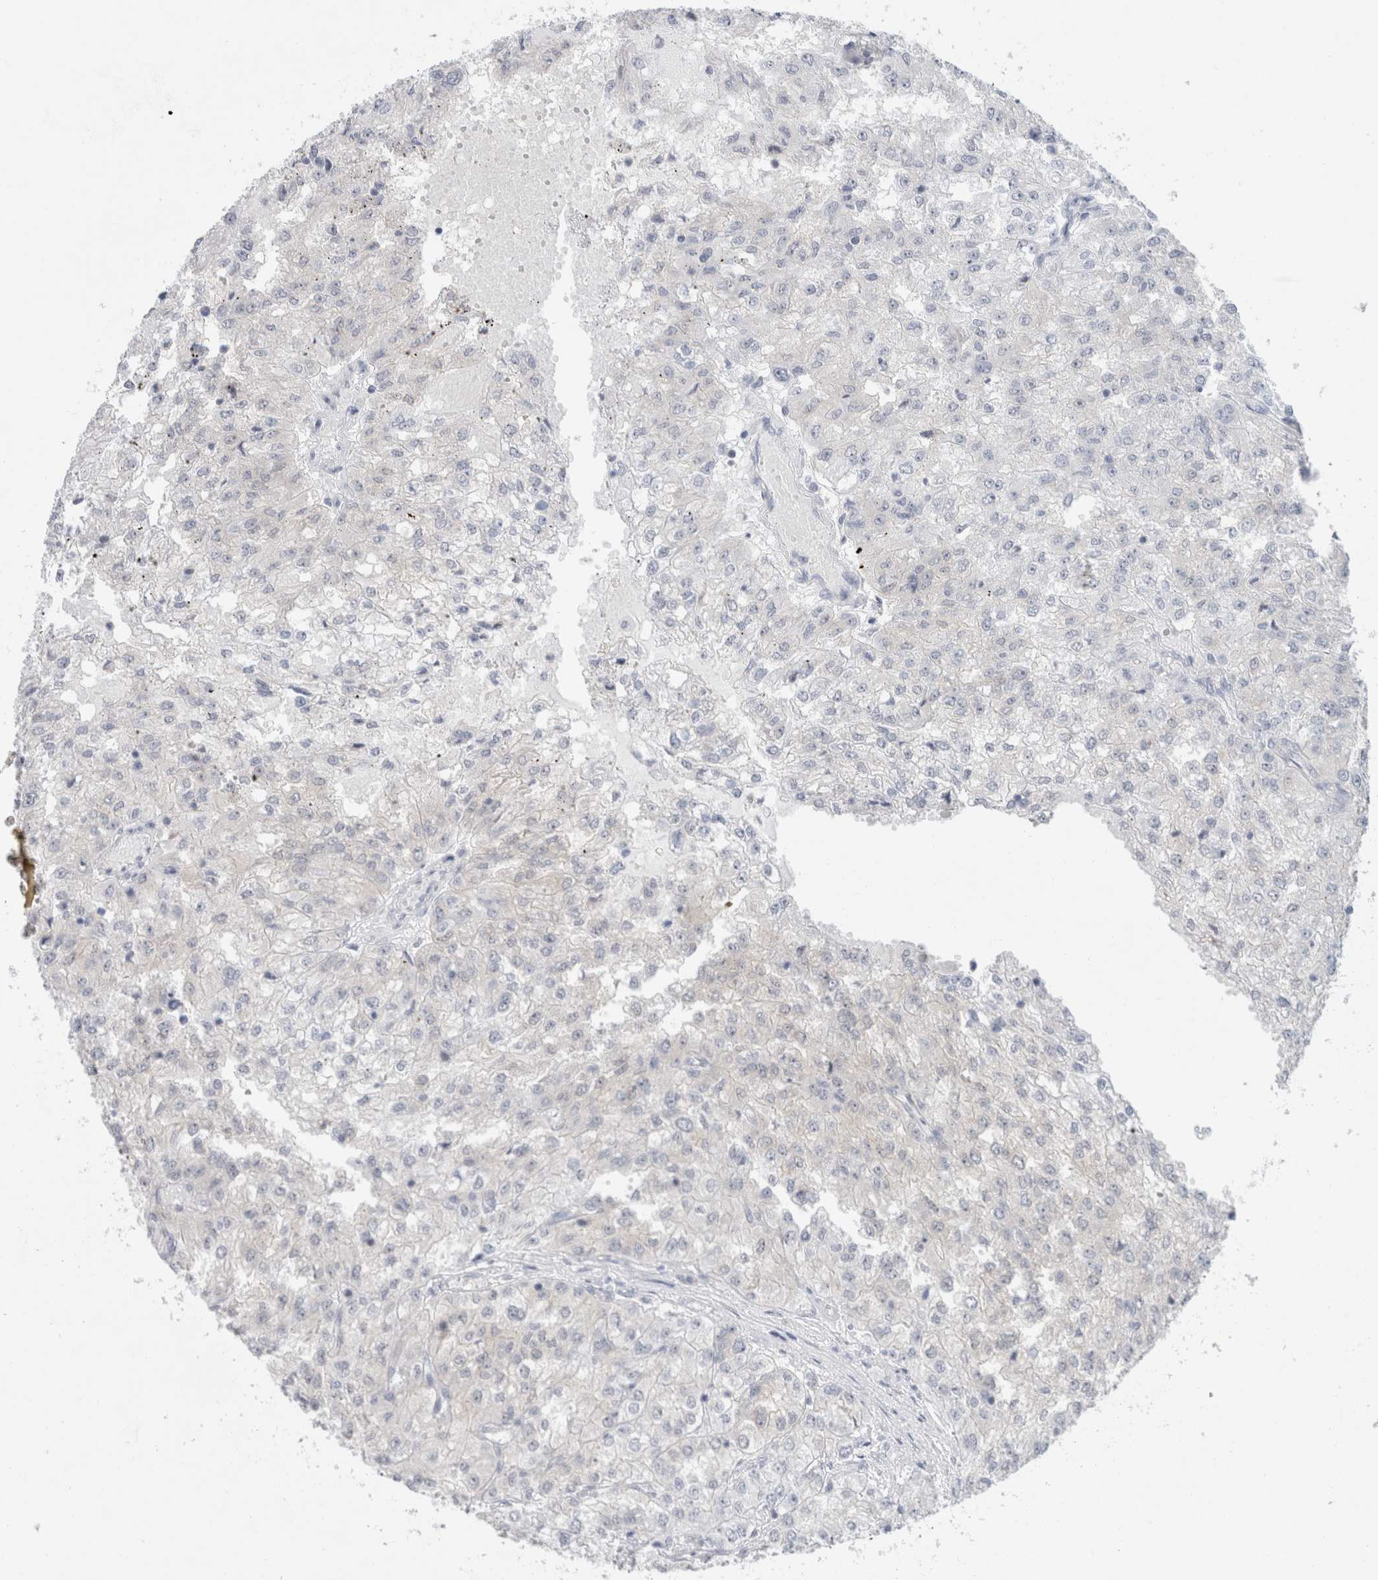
{"staining": {"intensity": "negative", "quantity": "none", "location": "none"}, "tissue": "renal cancer", "cell_type": "Tumor cells", "image_type": "cancer", "snomed": [{"axis": "morphology", "description": "Adenocarcinoma, NOS"}, {"axis": "topography", "description": "Kidney"}], "caption": "An image of renal cancer stained for a protein exhibits no brown staining in tumor cells. Brightfield microscopy of immunohistochemistry (IHC) stained with DAB (3,3'-diaminobenzidine) (brown) and hematoxylin (blue), captured at high magnification.", "gene": "CASP6", "patient": {"sex": "female", "age": 54}}